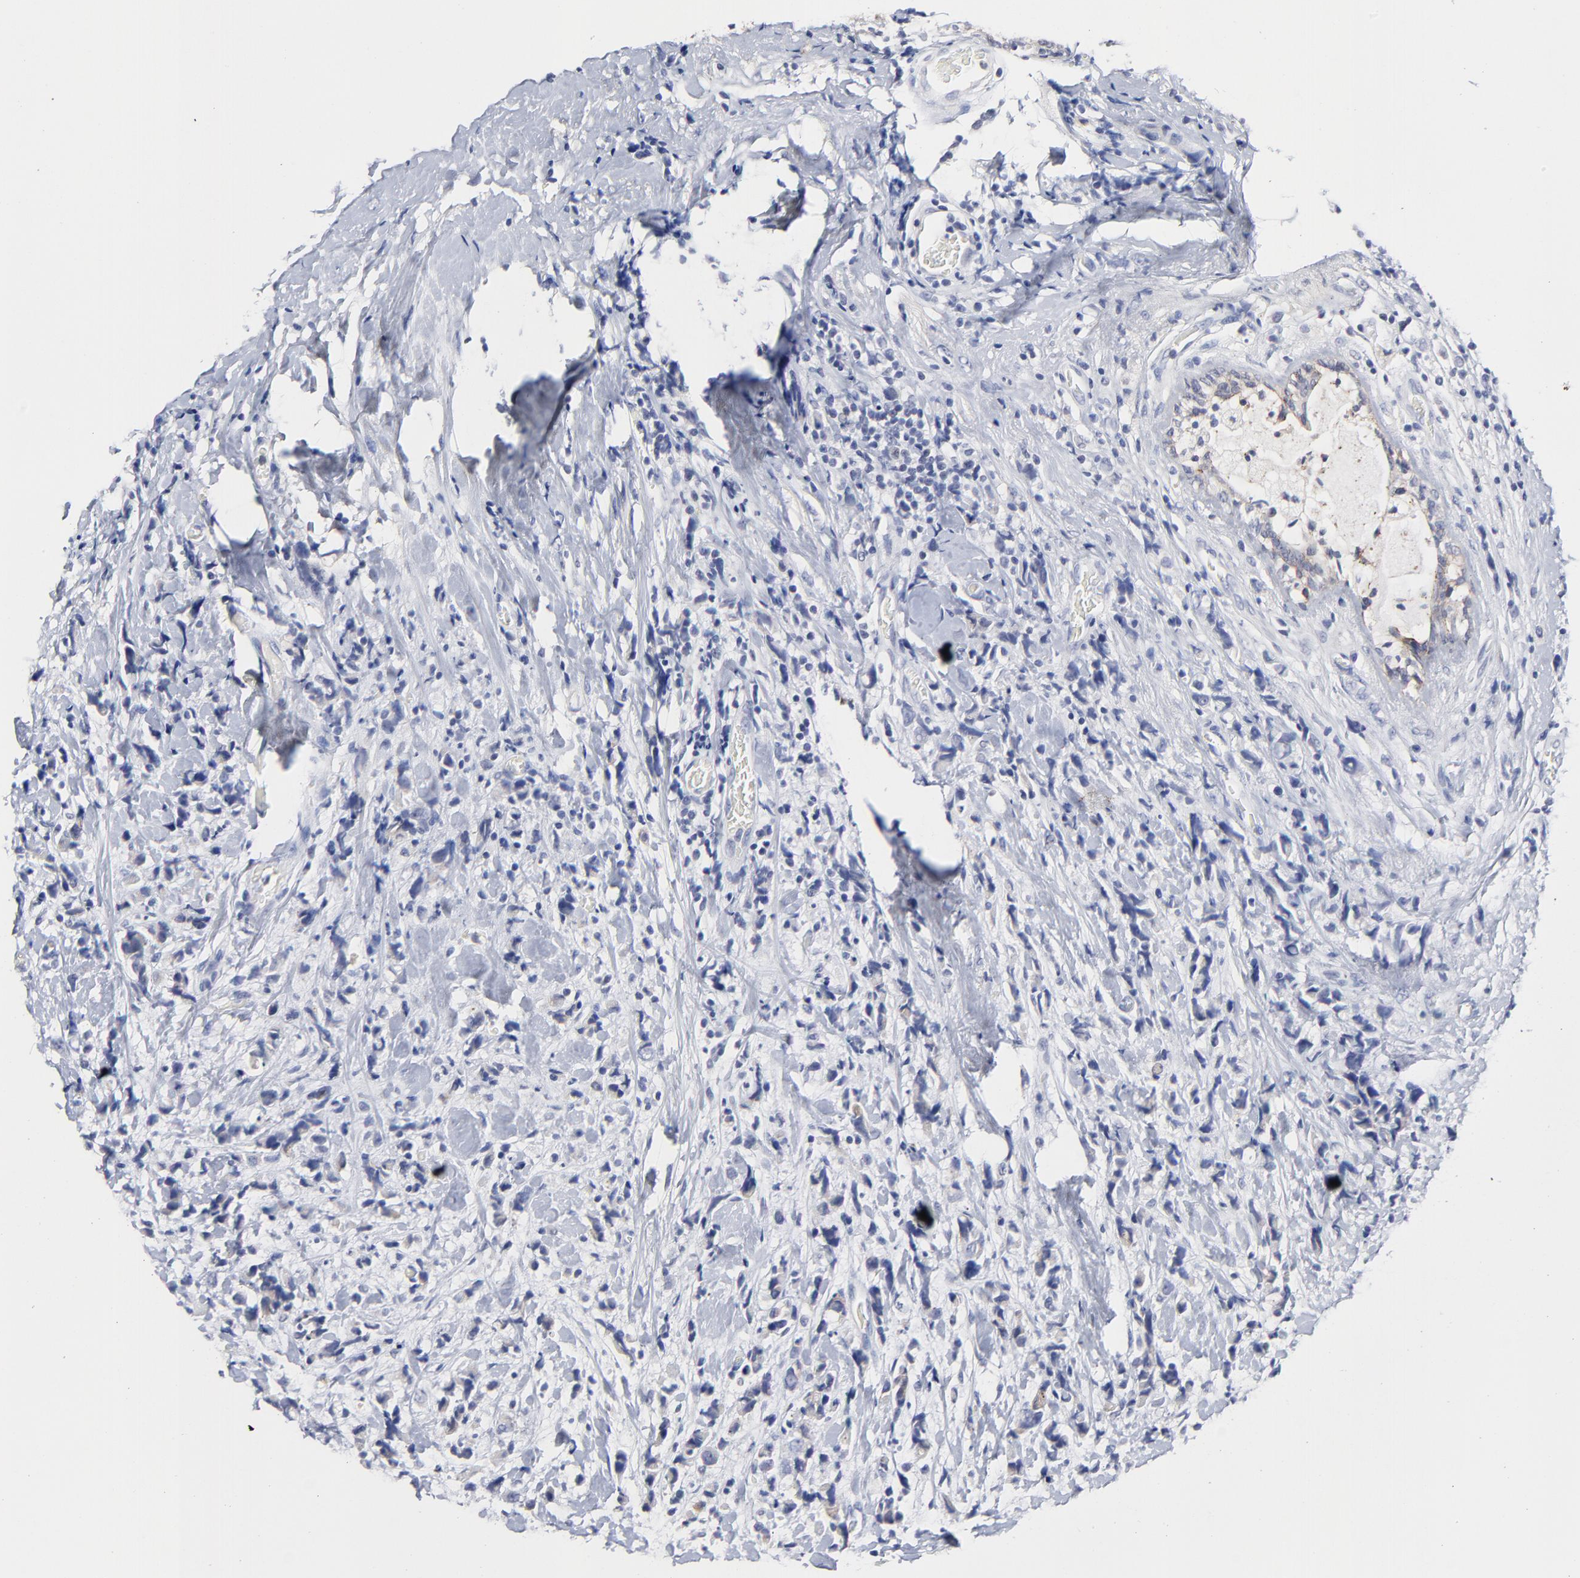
{"staining": {"intensity": "negative", "quantity": "none", "location": "none"}, "tissue": "breast cancer", "cell_type": "Tumor cells", "image_type": "cancer", "snomed": [{"axis": "morphology", "description": "Lobular carcinoma"}, {"axis": "topography", "description": "Breast"}], "caption": "Protein analysis of breast lobular carcinoma exhibits no significant expression in tumor cells.", "gene": "CXADR", "patient": {"sex": "female", "age": 57}}